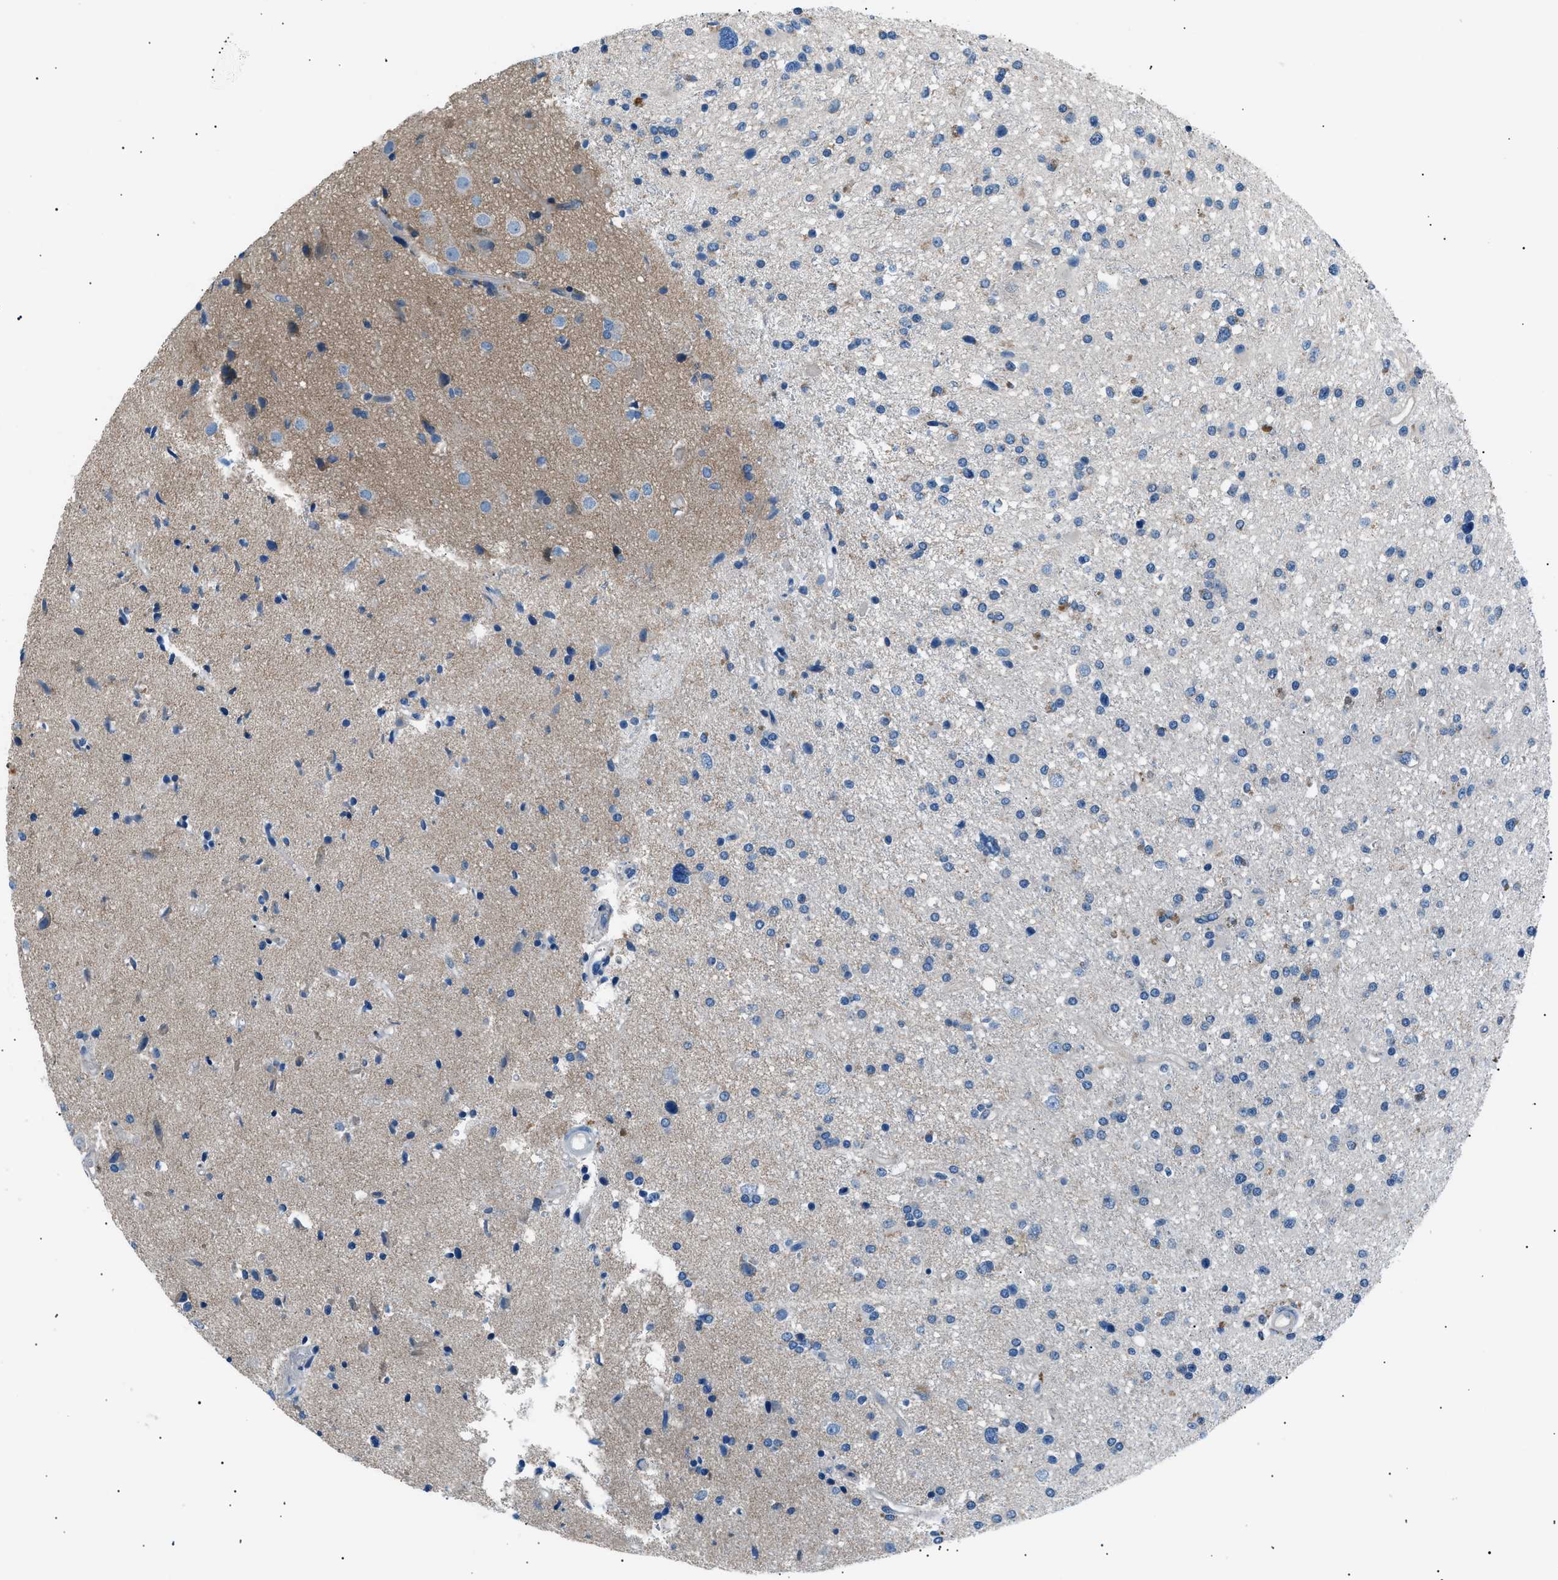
{"staining": {"intensity": "negative", "quantity": "none", "location": "none"}, "tissue": "glioma", "cell_type": "Tumor cells", "image_type": "cancer", "snomed": [{"axis": "morphology", "description": "Glioma, malignant, High grade"}, {"axis": "topography", "description": "Brain"}], "caption": "Glioma was stained to show a protein in brown. There is no significant expression in tumor cells.", "gene": "LRRC37B", "patient": {"sex": "male", "age": 33}}